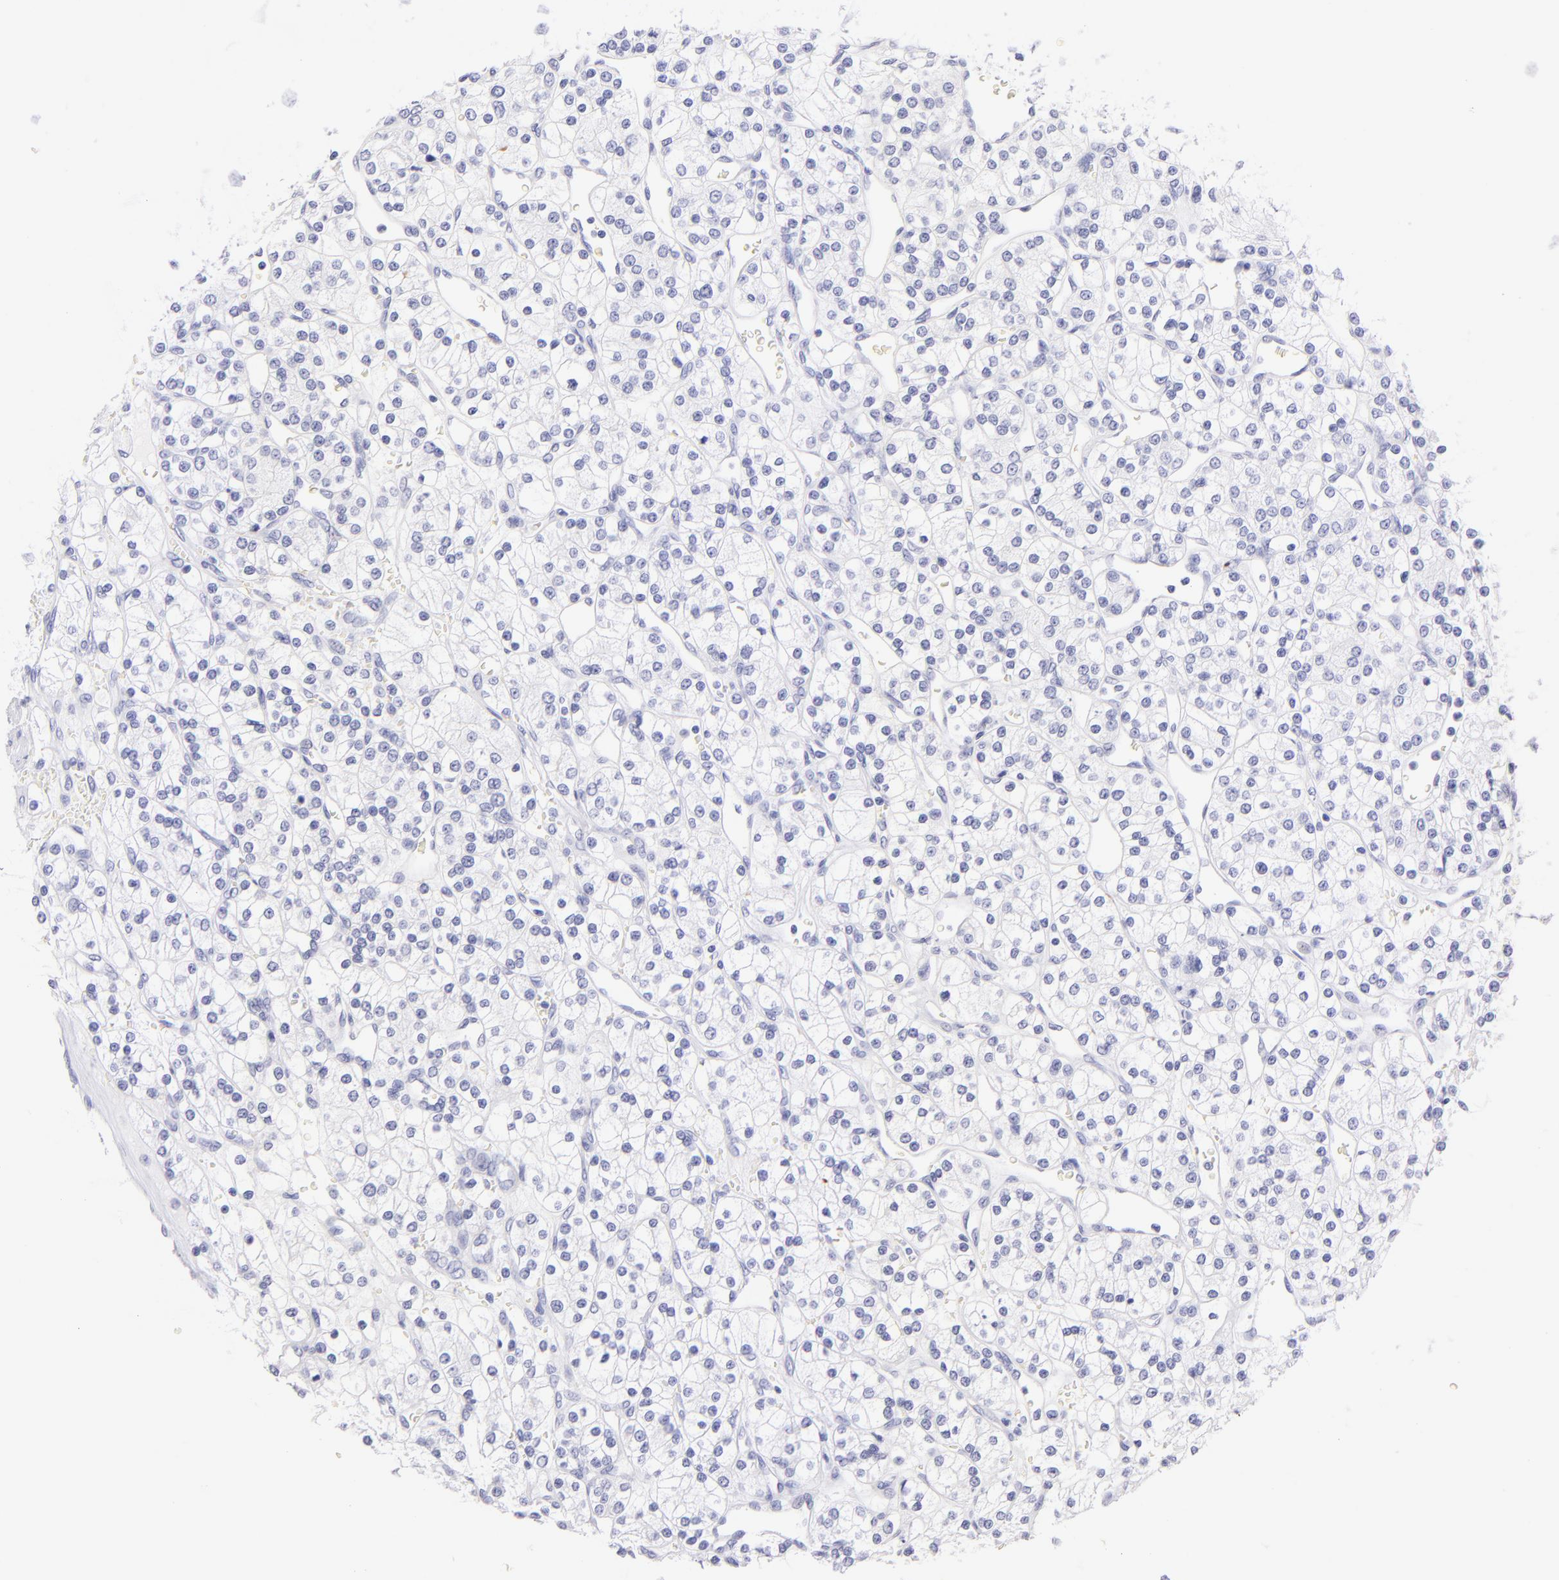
{"staining": {"intensity": "negative", "quantity": "none", "location": "none"}, "tissue": "renal cancer", "cell_type": "Tumor cells", "image_type": "cancer", "snomed": [{"axis": "morphology", "description": "Adenocarcinoma, NOS"}, {"axis": "topography", "description": "Kidney"}], "caption": "There is no significant expression in tumor cells of renal cancer (adenocarcinoma). Nuclei are stained in blue.", "gene": "SDC1", "patient": {"sex": "female", "age": 62}}